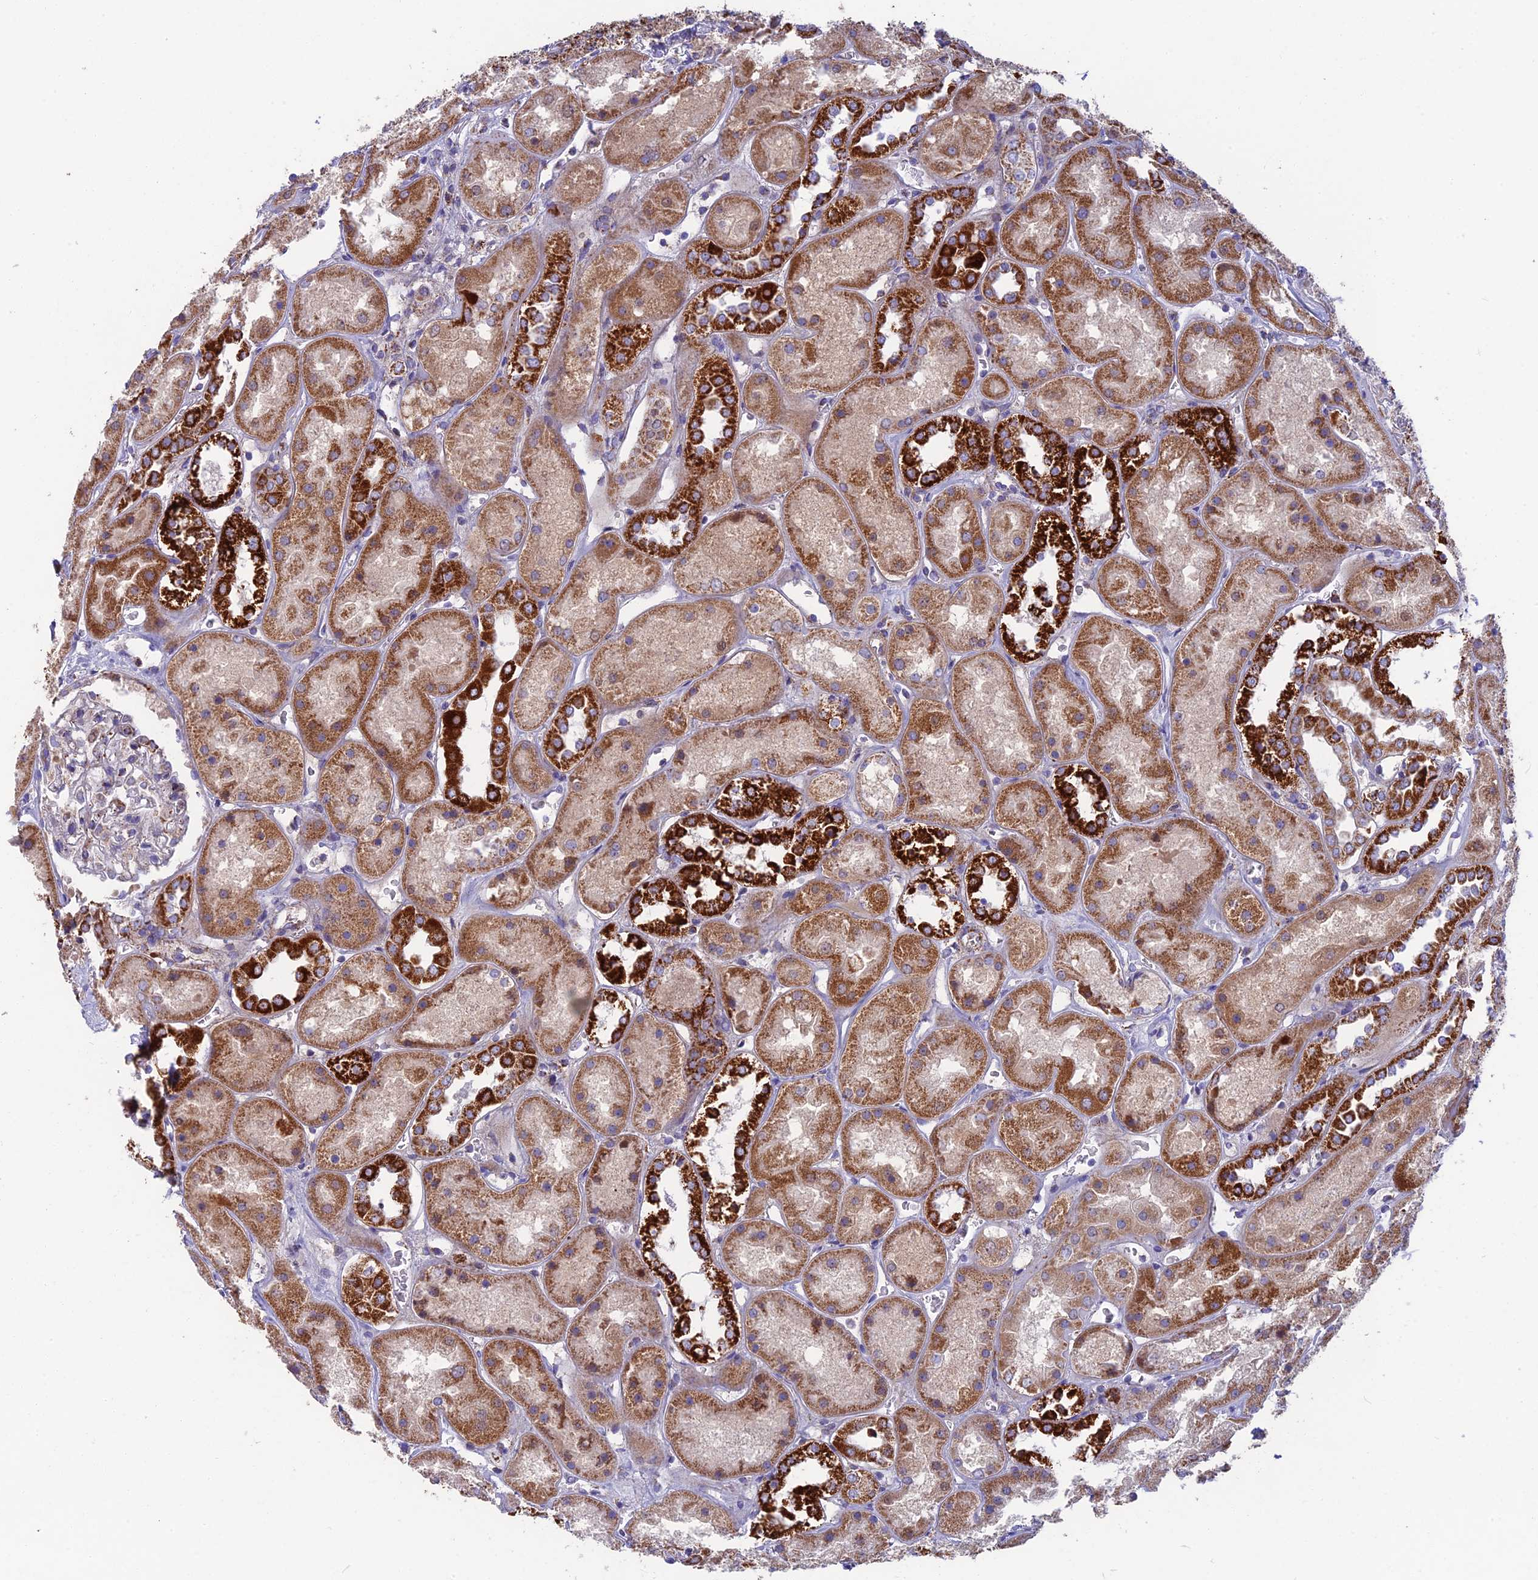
{"staining": {"intensity": "weak", "quantity": "<25%", "location": "cytoplasmic/membranous"}, "tissue": "kidney", "cell_type": "Cells in glomeruli", "image_type": "normal", "snomed": [{"axis": "morphology", "description": "Normal tissue, NOS"}, {"axis": "topography", "description": "Kidney"}], "caption": "DAB immunohistochemical staining of benign kidney demonstrates no significant expression in cells in glomeruli. (DAB (3,3'-diaminobenzidine) immunohistochemistry, high magnification).", "gene": "CS", "patient": {"sex": "male", "age": 70}}